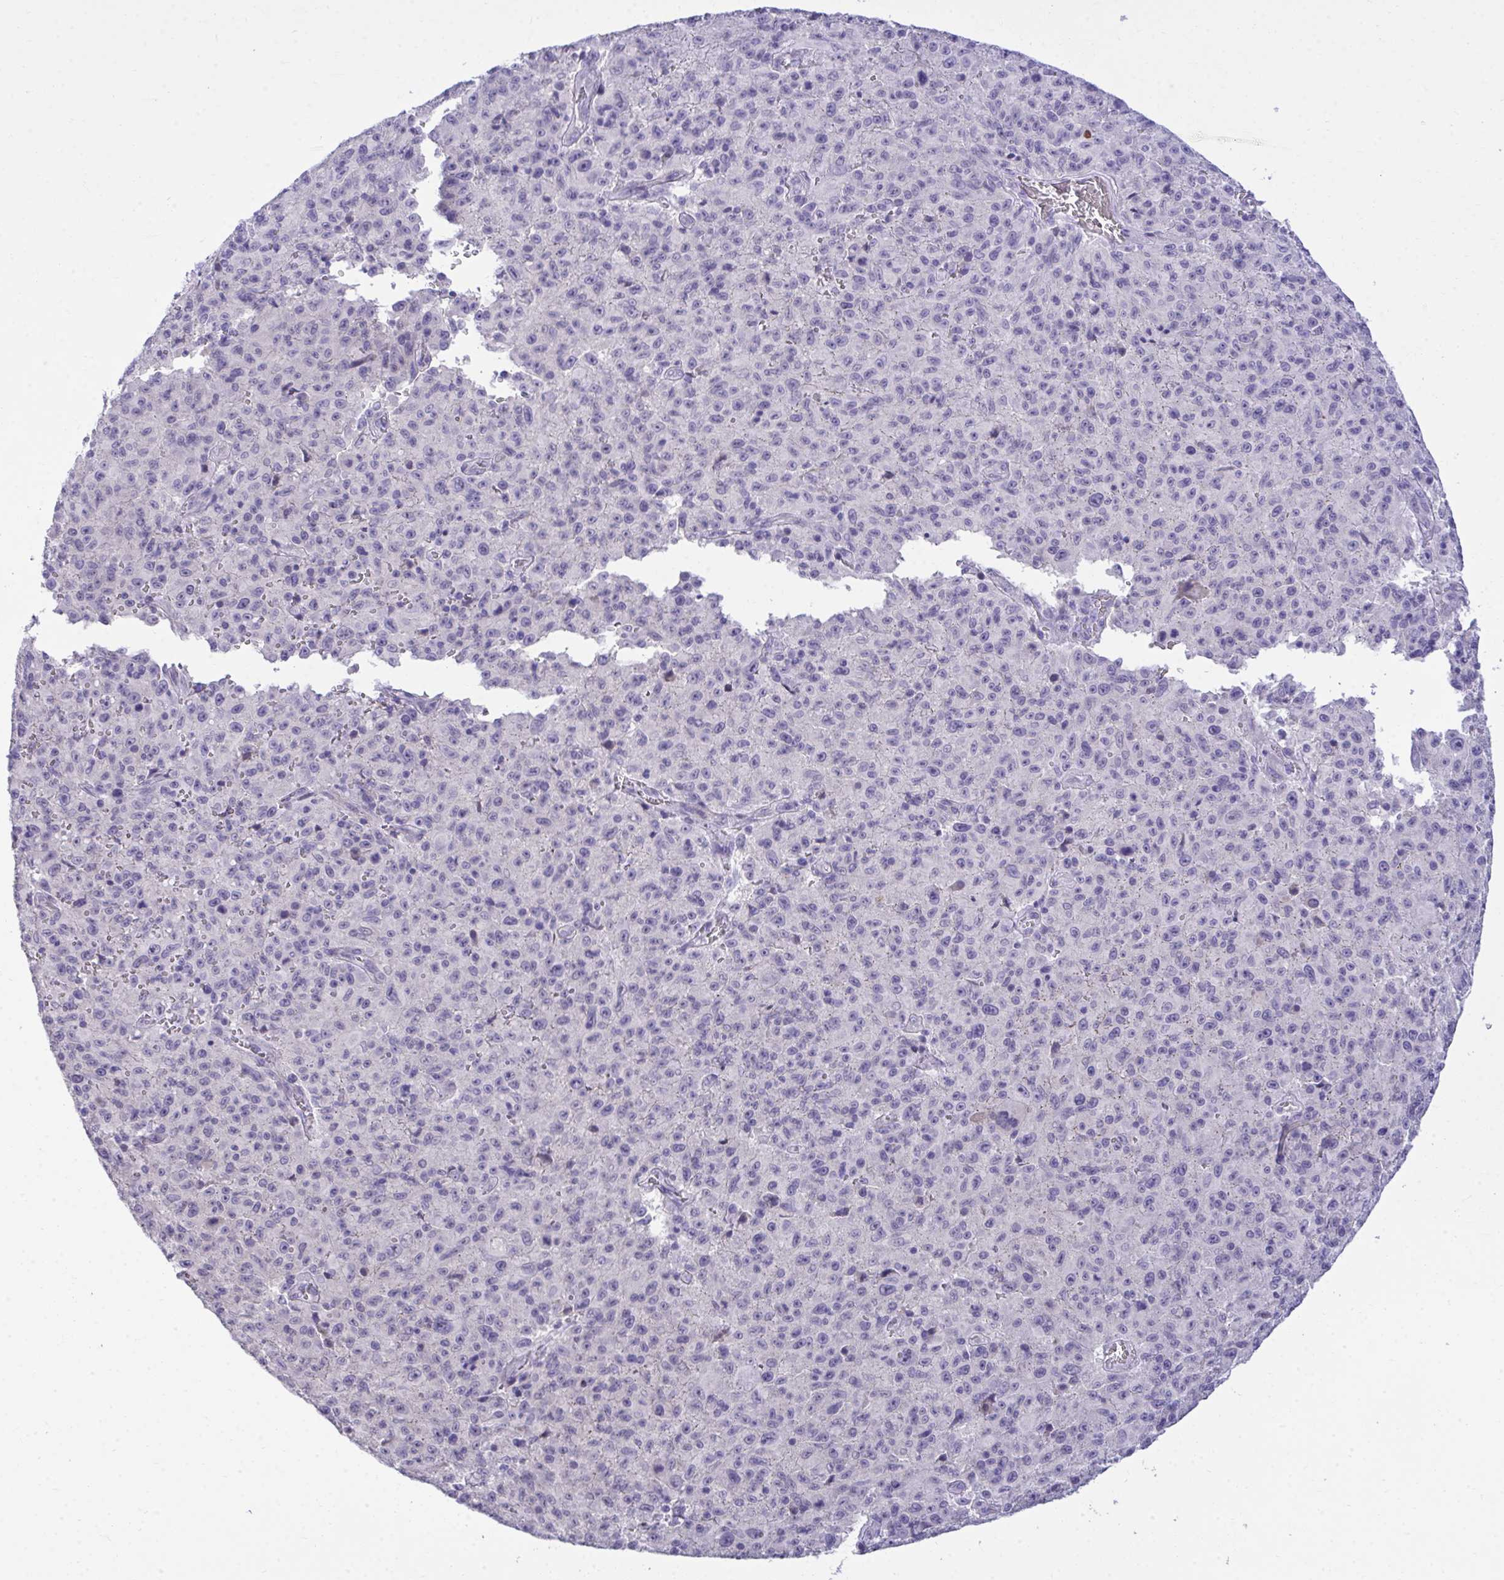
{"staining": {"intensity": "negative", "quantity": "none", "location": "none"}, "tissue": "melanoma", "cell_type": "Tumor cells", "image_type": "cancer", "snomed": [{"axis": "morphology", "description": "Malignant melanoma, NOS"}, {"axis": "topography", "description": "Skin"}], "caption": "Immunohistochemistry (IHC) of human malignant melanoma demonstrates no expression in tumor cells.", "gene": "TMCO5A", "patient": {"sex": "male", "age": 46}}